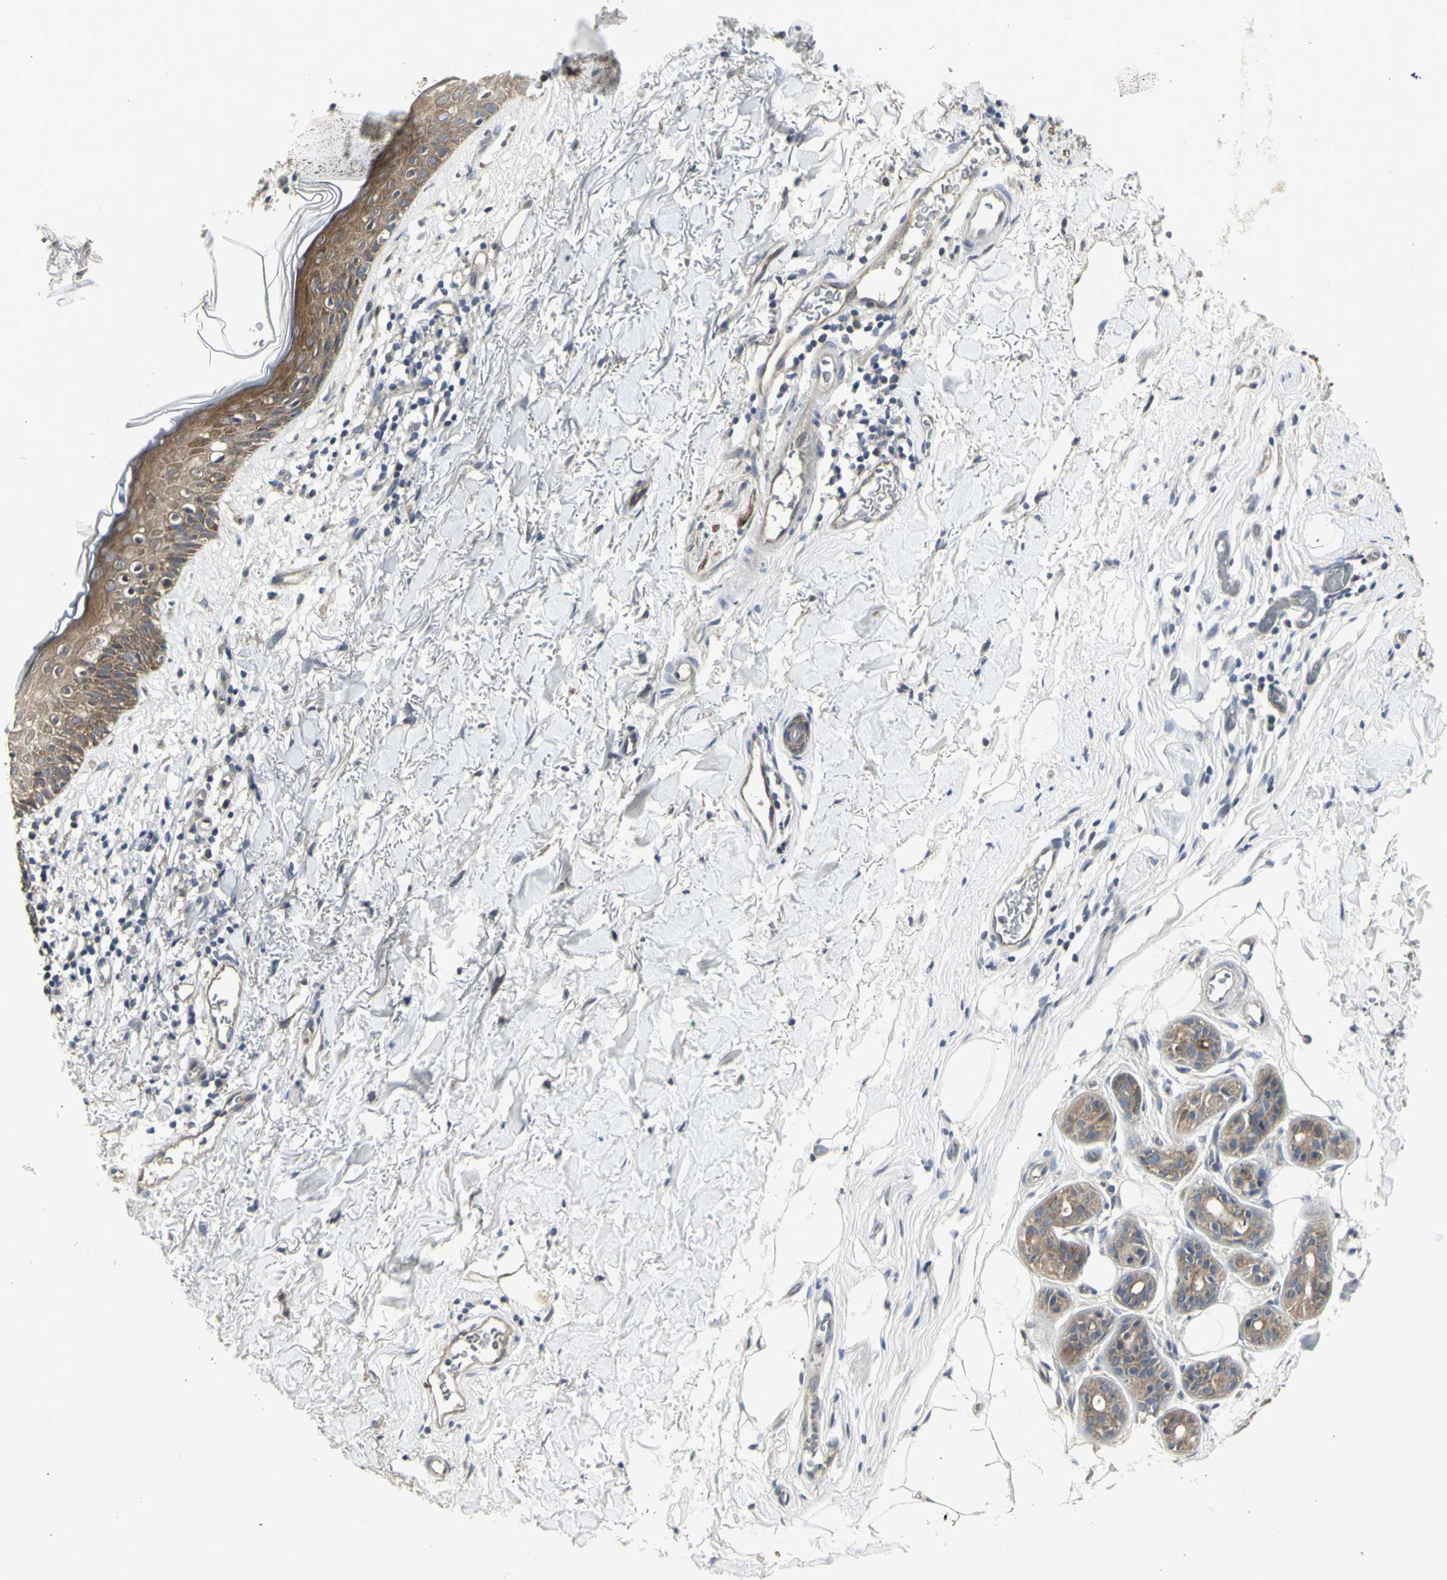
{"staining": {"intensity": "moderate", "quantity": ">75%", "location": "cytoplasmic/membranous"}, "tissue": "skin cancer", "cell_type": "Tumor cells", "image_type": "cancer", "snomed": [{"axis": "morphology", "description": "Normal tissue, NOS"}, {"axis": "morphology", "description": "Basal cell carcinoma"}, {"axis": "topography", "description": "Skin"}], "caption": "The photomicrograph demonstrates staining of skin basal cell carcinoma, revealing moderate cytoplasmic/membranous protein staining (brown color) within tumor cells.", "gene": "CHURC1-FNTB", "patient": {"sex": "female", "age": 70}}